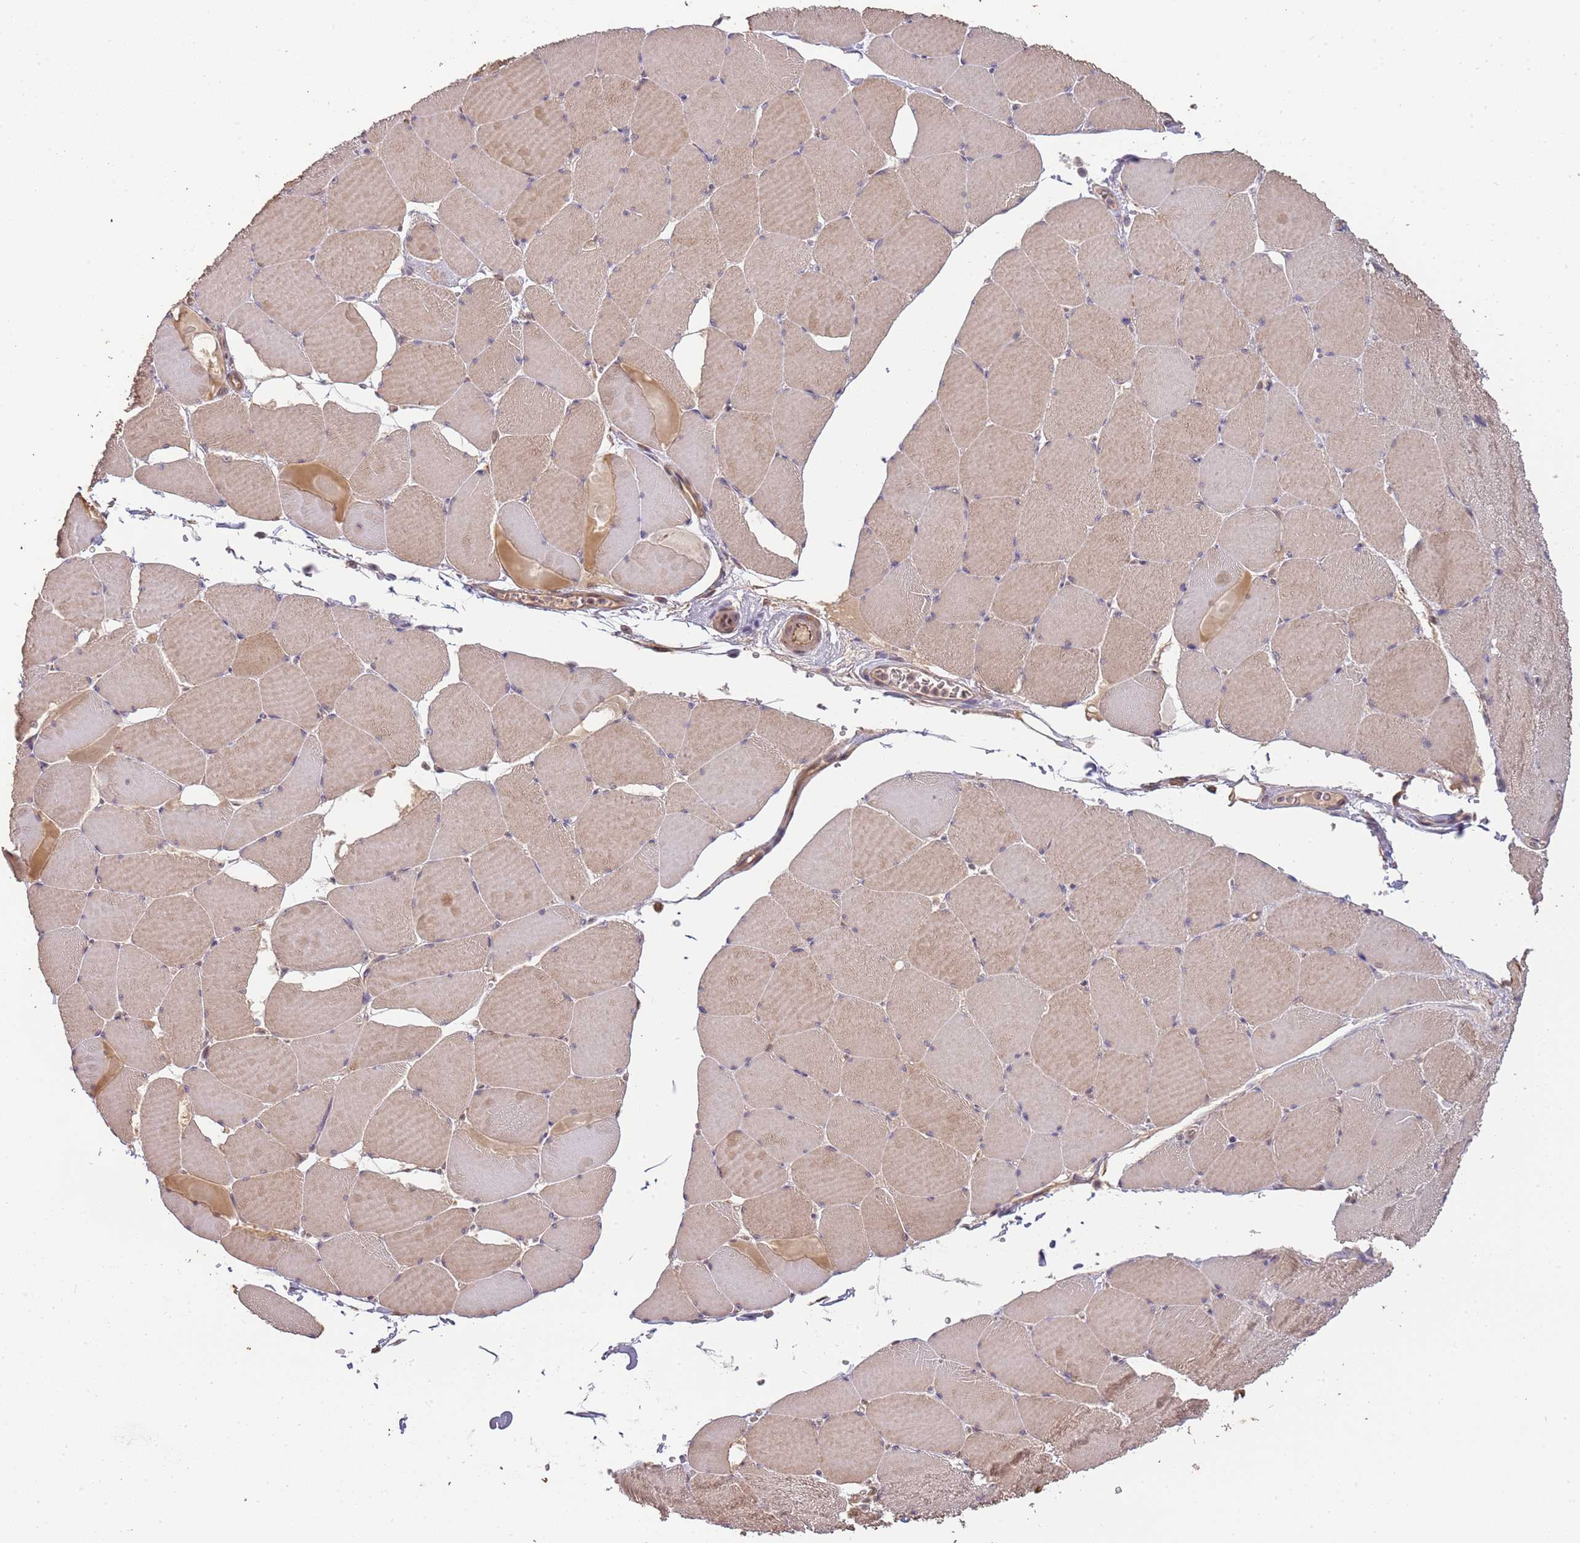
{"staining": {"intensity": "moderate", "quantity": "25%-75%", "location": "cytoplasmic/membranous"}, "tissue": "skeletal muscle", "cell_type": "Myocytes", "image_type": "normal", "snomed": [{"axis": "morphology", "description": "Normal tissue, NOS"}, {"axis": "topography", "description": "Skeletal muscle"}, {"axis": "topography", "description": "Head-Neck"}], "caption": "Approximately 25%-75% of myocytes in benign skeletal muscle exhibit moderate cytoplasmic/membranous protein positivity as visualized by brown immunohistochemical staining.", "gene": "SURF2", "patient": {"sex": "male", "age": 66}}